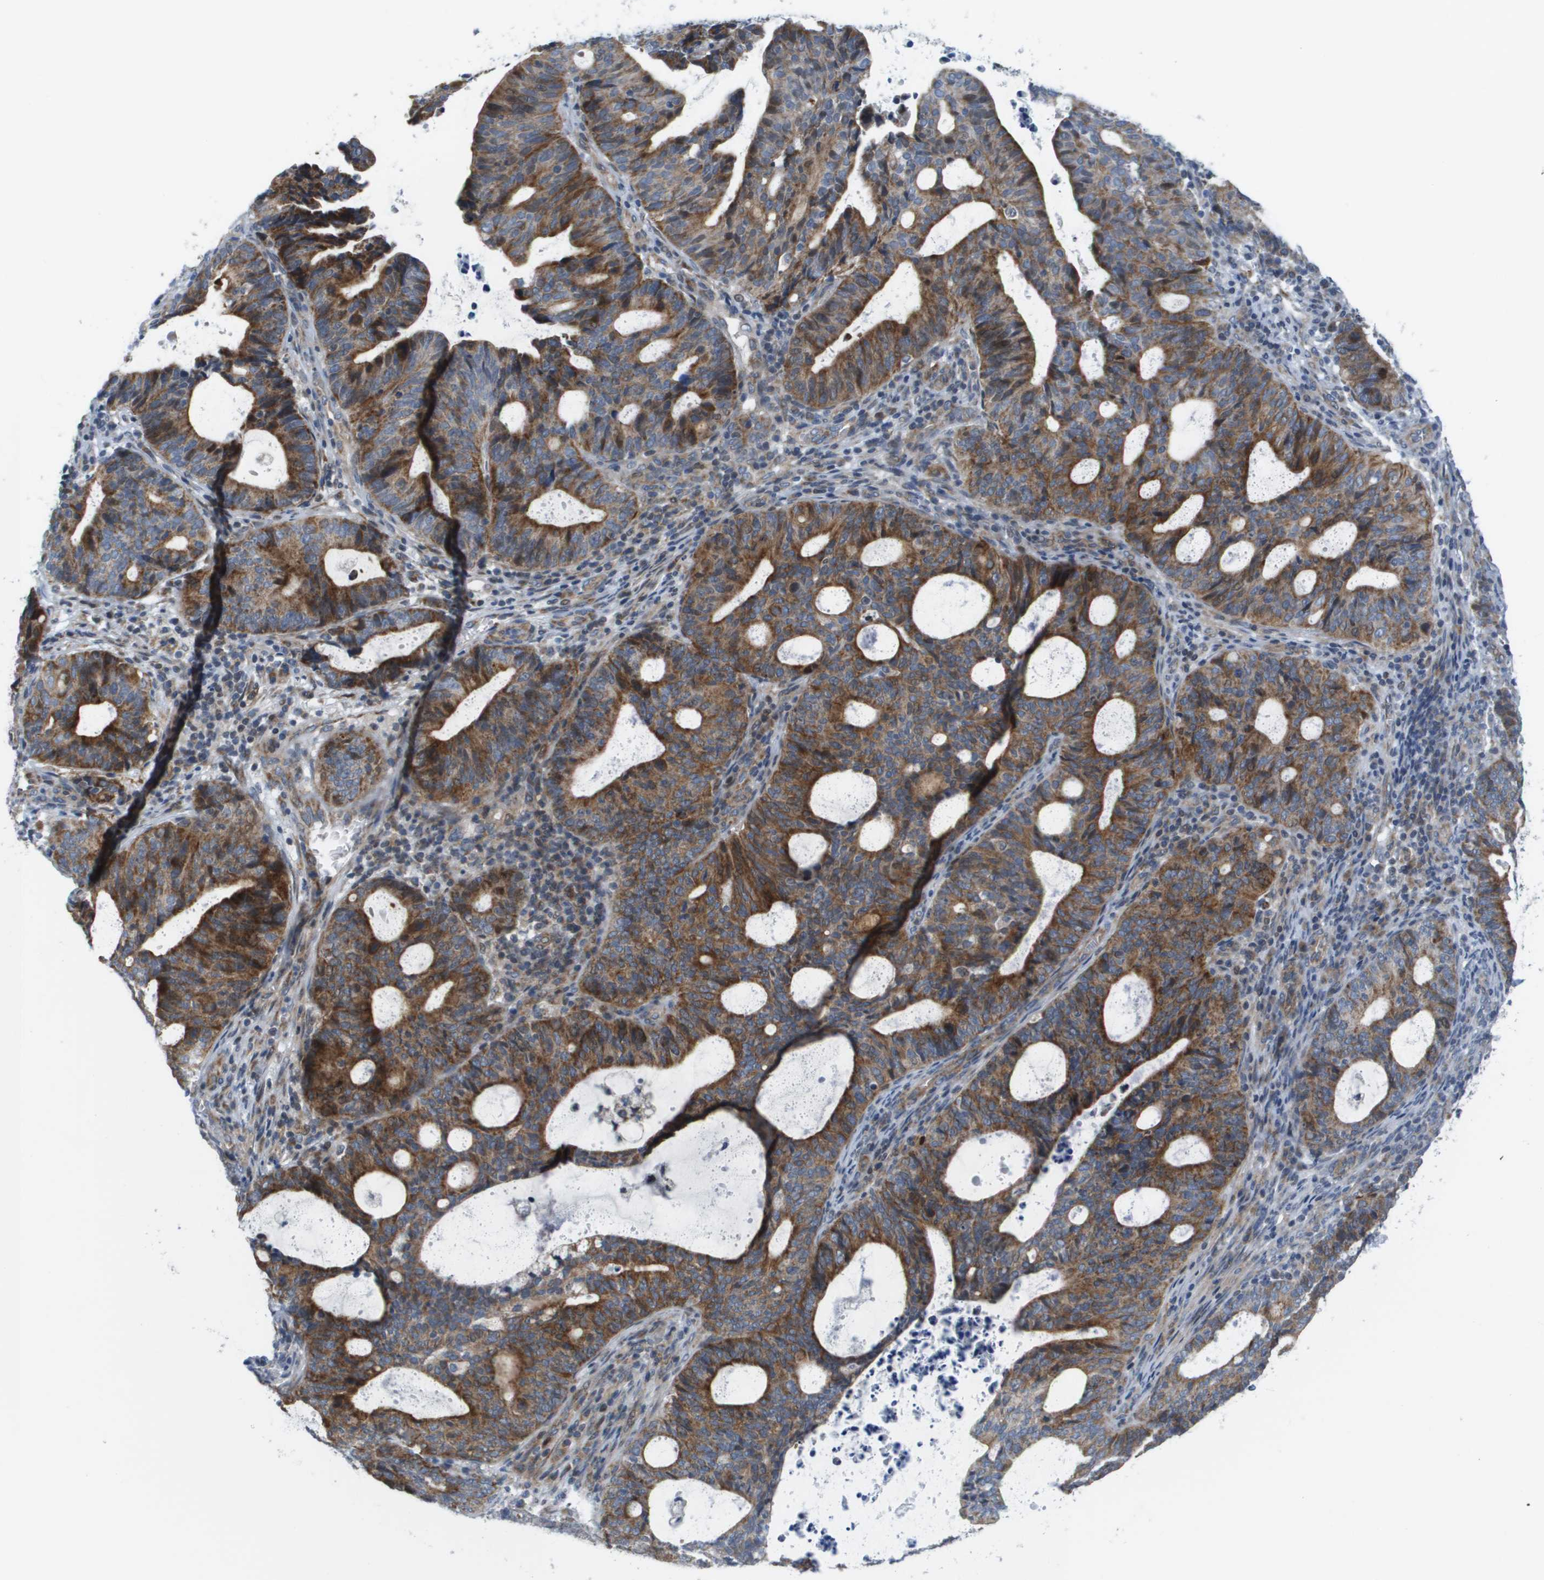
{"staining": {"intensity": "moderate", "quantity": "25%-75%", "location": "cytoplasmic/membranous"}, "tissue": "endometrial cancer", "cell_type": "Tumor cells", "image_type": "cancer", "snomed": [{"axis": "morphology", "description": "Adenocarcinoma, NOS"}, {"axis": "topography", "description": "Uterus"}], "caption": "IHC micrograph of neoplastic tissue: adenocarcinoma (endometrial) stained using IHC demonstrates medium levels of moderate protein expression localized specifically in the cytoplasmic/membranous of tumor cells, appearing as a cytoplasmic/membranous brown color.", "gene": "KRT23", "patient": {"sex": "female", "age": 83}}